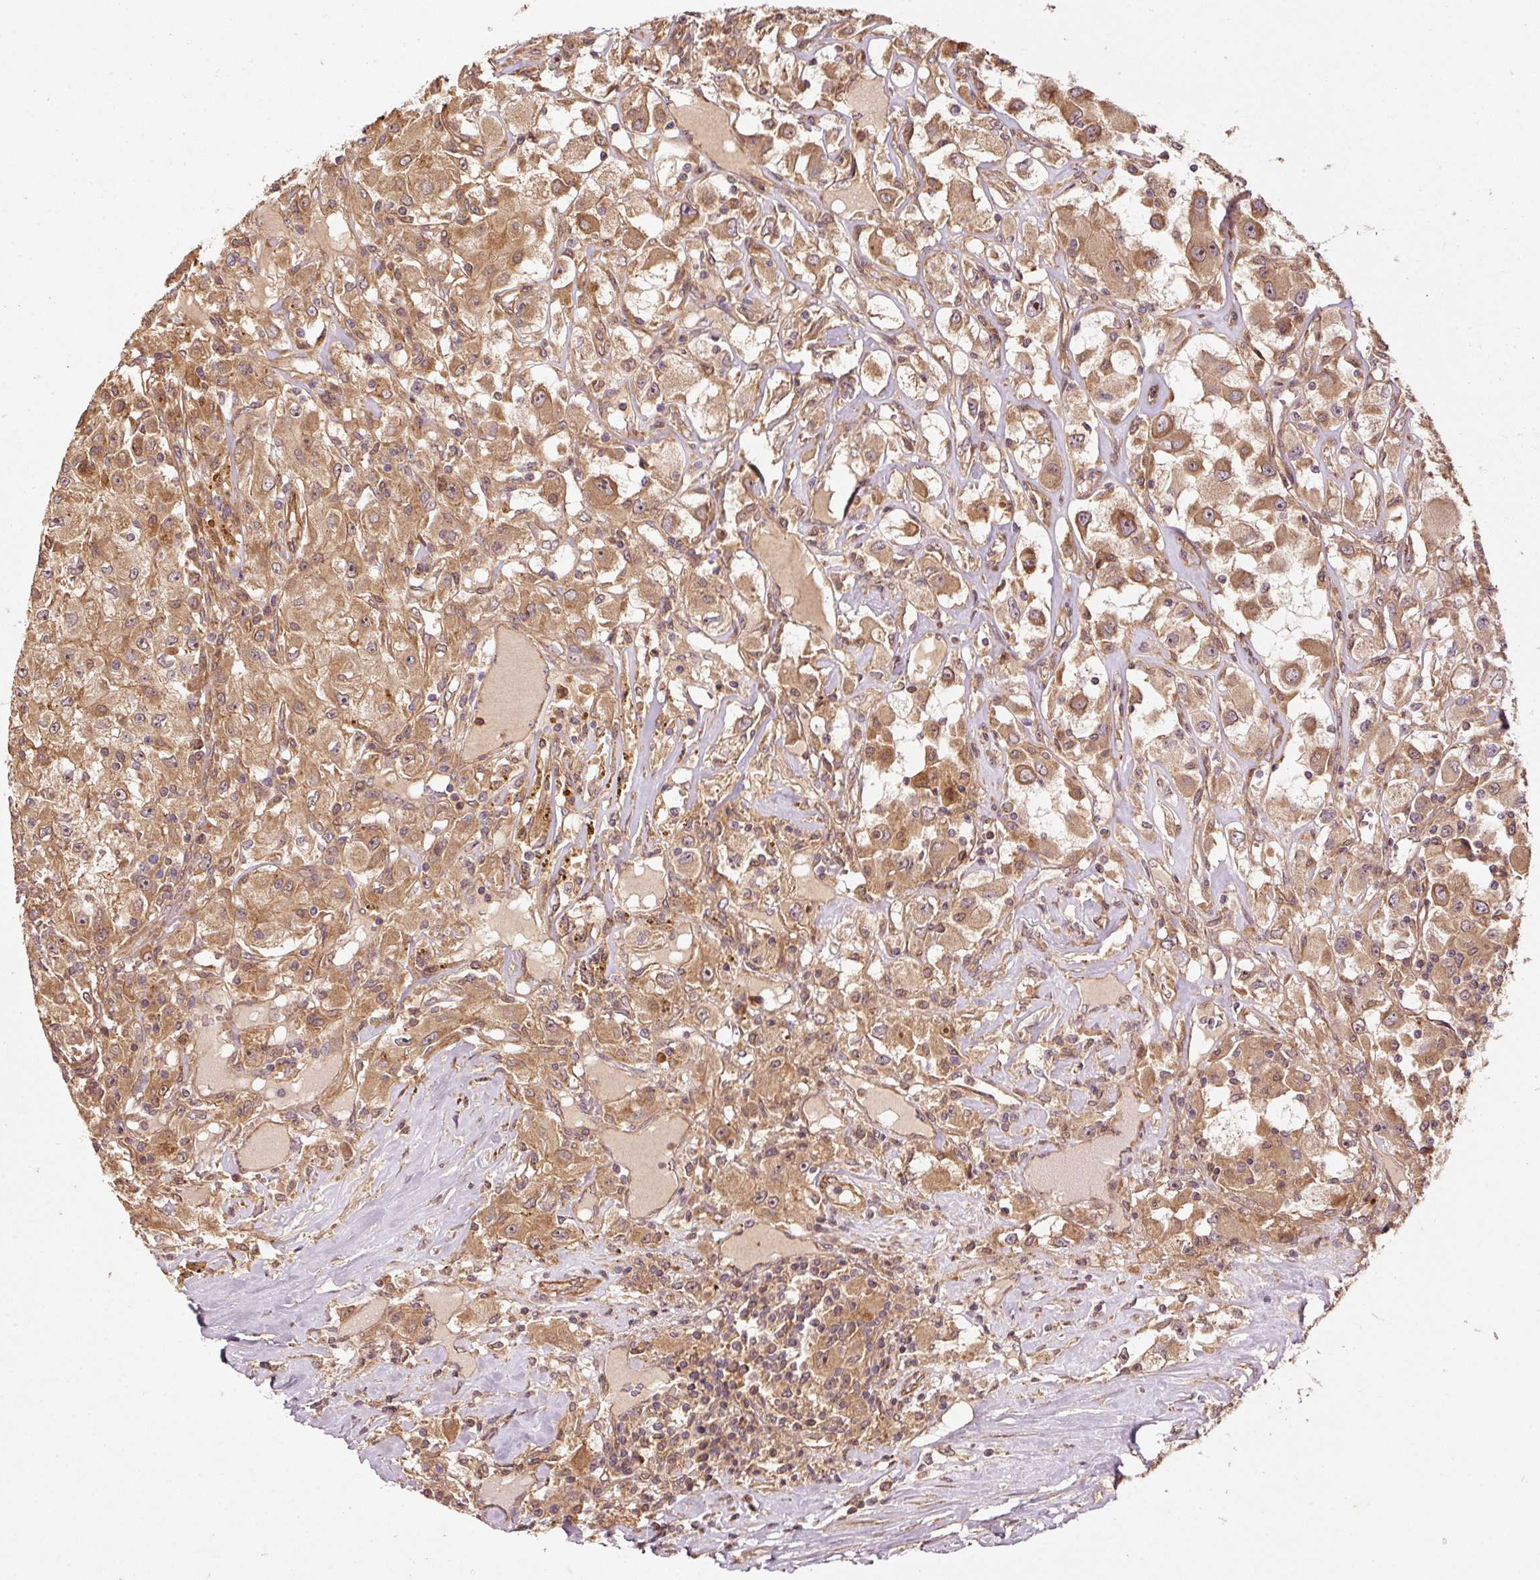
{"staining": {"intensity": "moderate", "quantity": ">75%", "location": "cytoplasmic/membranous"}, "tissue": "renal cancer", "cell_type": "Tumor cells", "image_type": "cancer", "snomed": [{"axis": "morphology", "description": "Adenocarcinoma, NOS"}, {"axis": "topography", "description": "Kidney"}], "caption": "This image shows immunohistochemistry staining of renal adenocarcinoma, with medium moderate cytoplasmic/membranous positivity in approximately >75% of tumor cells.", "gene": "OXER1", "patient": {"sex": "female", "age": 67}}